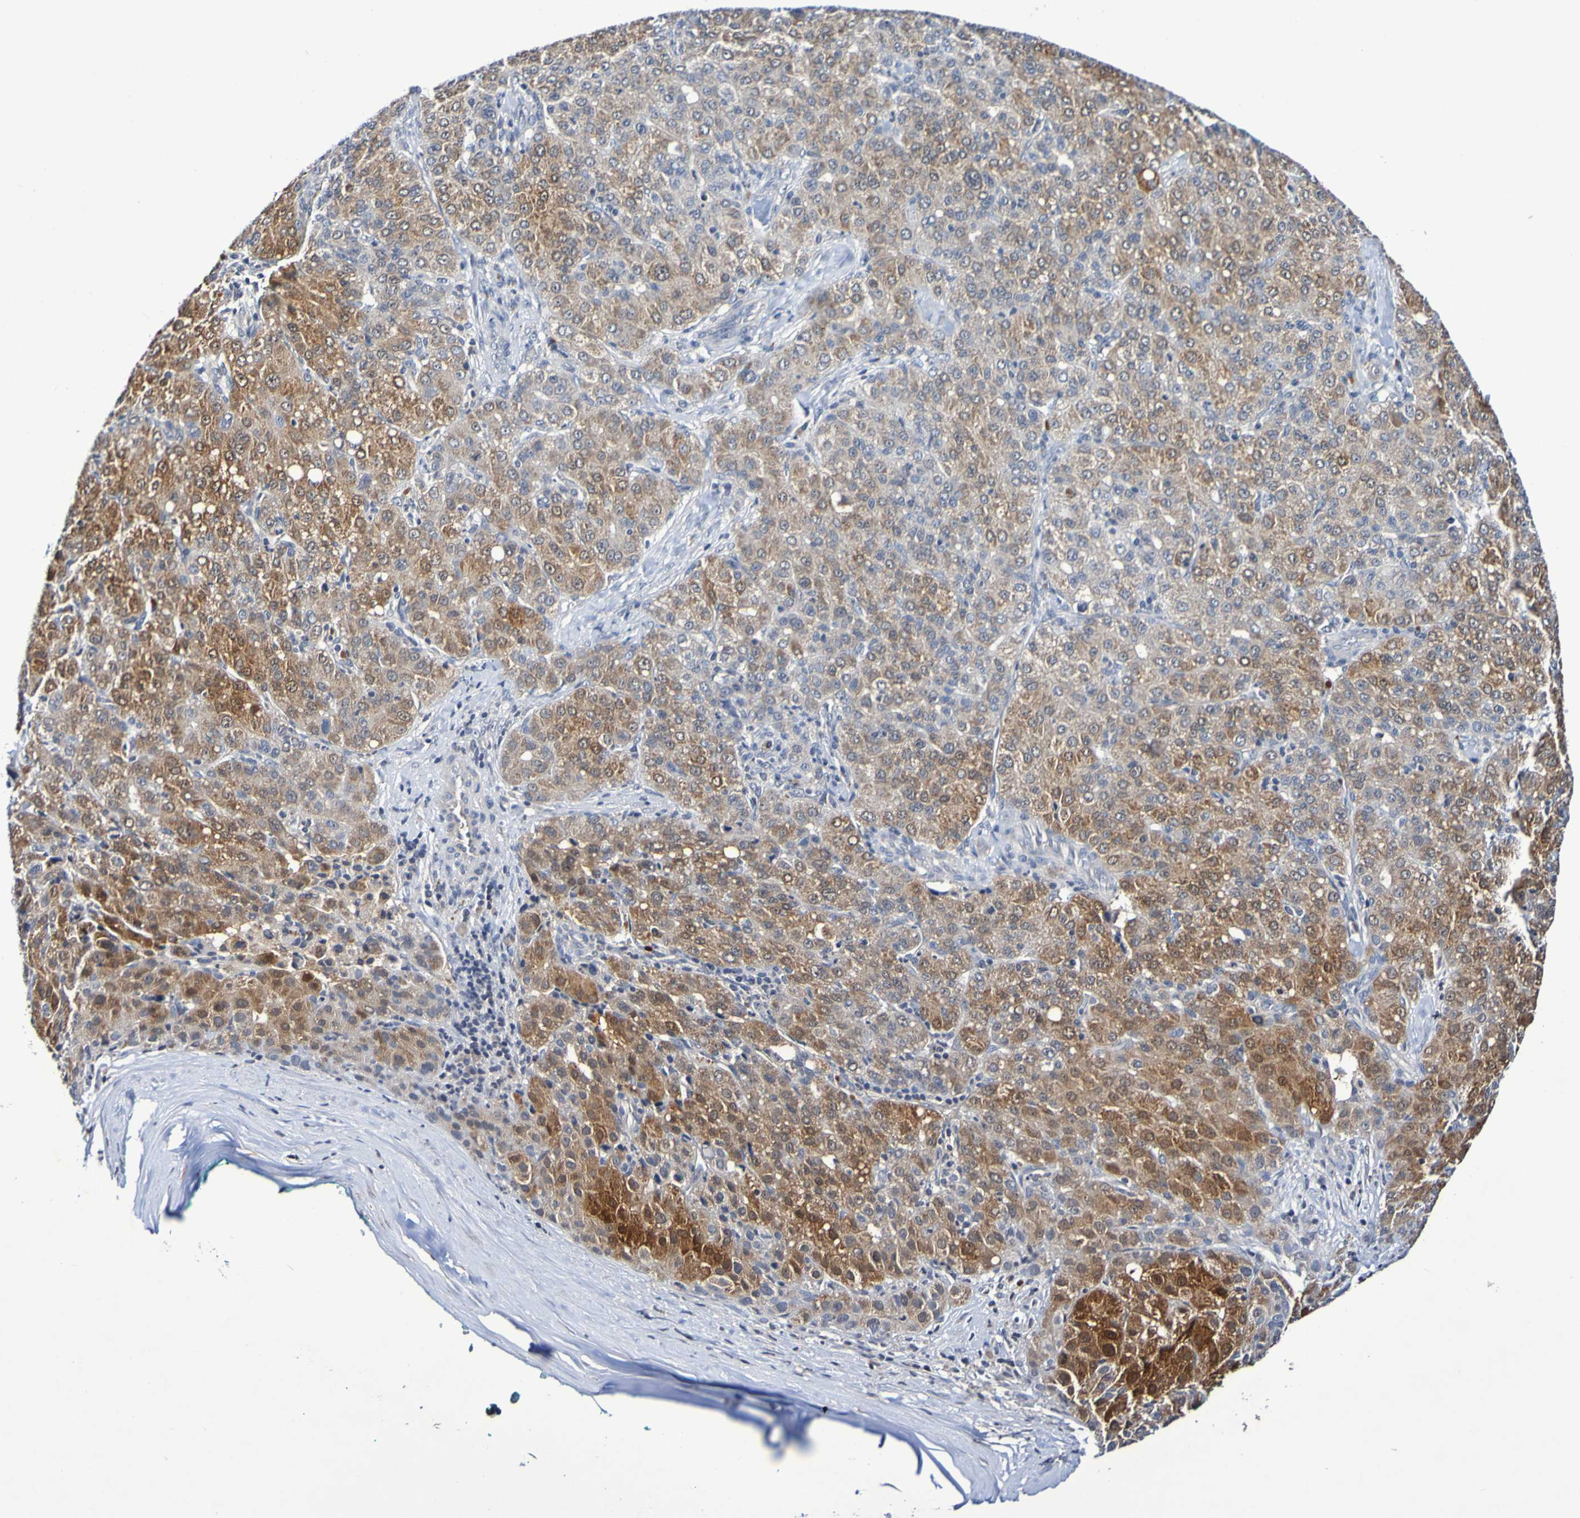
{"staining": {"intensity": "strong", "quantity": "<25%", "location": "cytoplasmic/membranous"}, "tissue": "liver cancer", "cell_type": "Tumor cells", "image_type": "cancer", "snomed": [{"axis": "morphology", "description": "Carcinoma, Hepatocellular, NOS"}, {"axis": "topography", "description": "Liver"}], "caption": "High-power microscopy captured an IHC histopathology image of liver cancer, revealing strong cytoplasmic/membranous positivity in about <25% of tumor cells. (IHC, brightfield microscopy, high magnification).", "gene": "PTP4A2", "patient": {"sex": "male", "age": 65}}